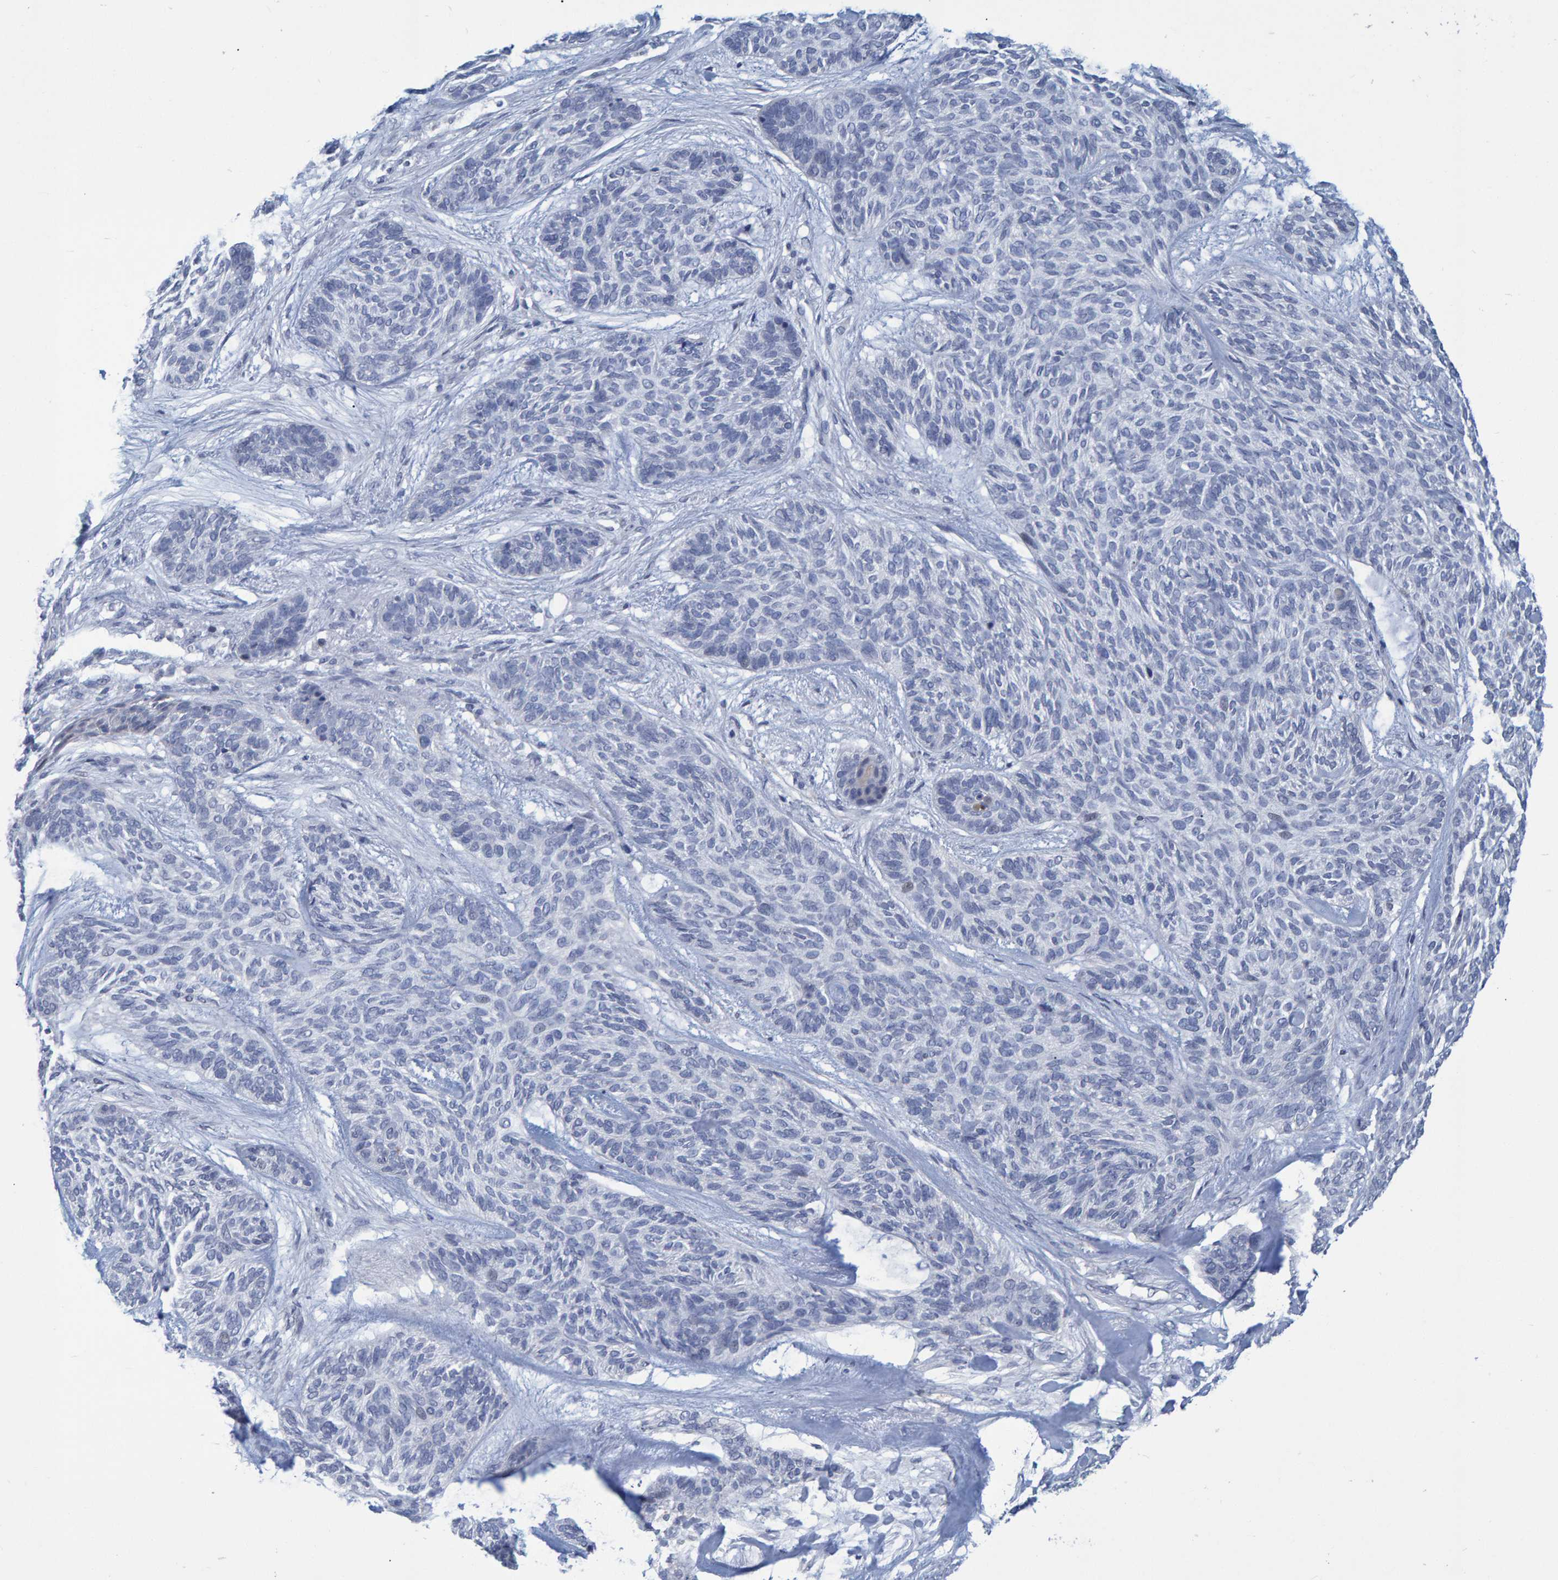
{"staining": {"intensity": "negative", "quantity": "none", "location": "none"}, "tissue": "skin cancer", "cell_type": "Tumor cells", "image_type": "cancer", "snomed": [{"axis": "morphology", "description": "Basal cell carcinoma"}, {"axis": "topography", "description": "Skin"}], "caption": "Immunohistochemistry micrograph of neoplastic tissue: human skin cancer stained with DAB exhibits no significant protein expression in tumor cells.", "gene": "PROCA1", "patient": {"sex": "male", "age": 55}}